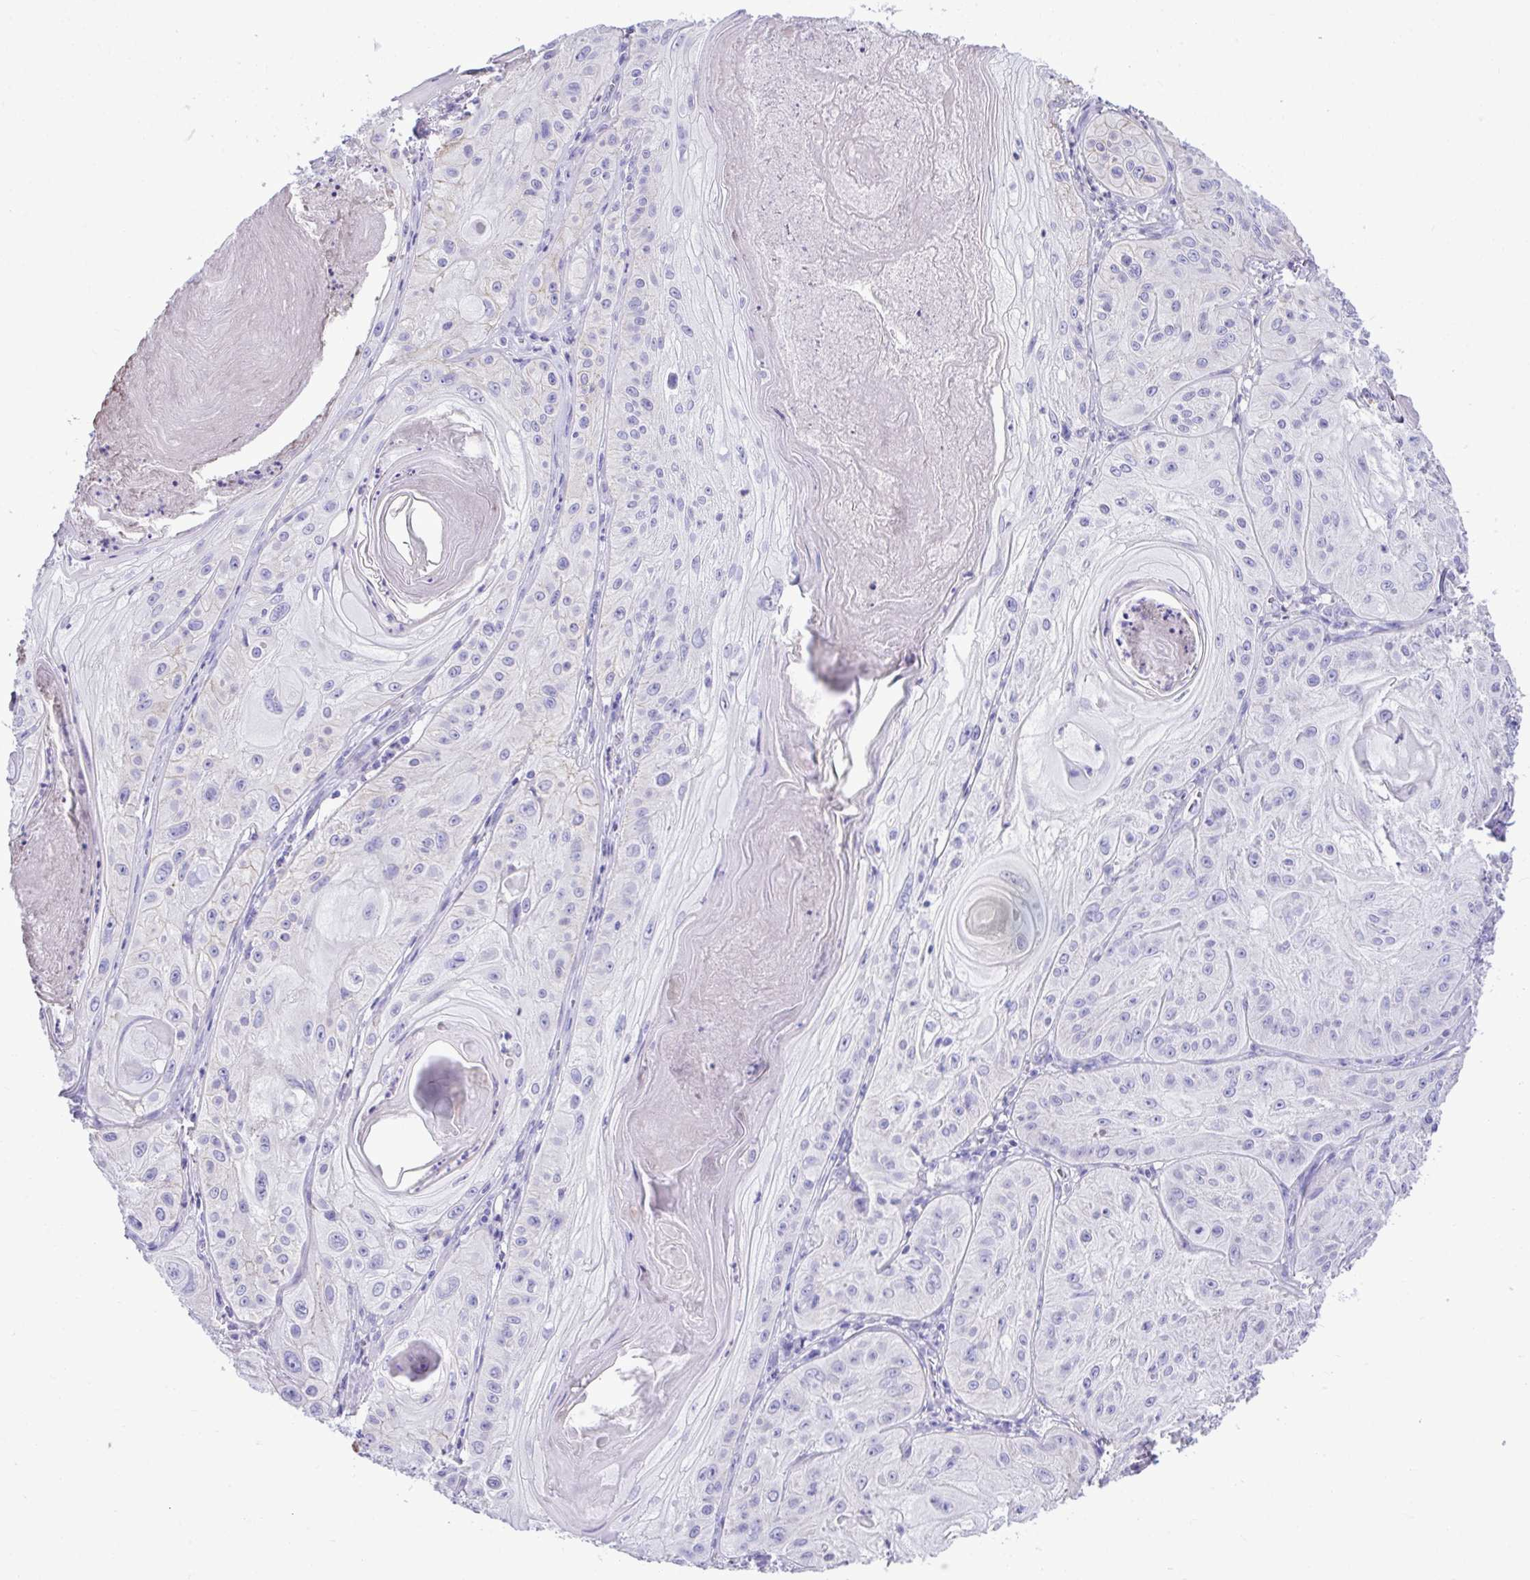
{"staining": {"intensity": "negative", "quantity": "none", "location": "none"}, "tissue": "skin cancer", "cell_type": "Tumor cells", "image_type": "cancer", "snomed": [{"axis": "morphology", "description": "Squamous cell carcinoma, NOS"}, {"axis": "topography", "description": "Skin"}], "caption": "High power microscopy image of an immunohistochemistry (IHC) photomicrograph of skin cancer (squamous cell carcinoma), revealing no significant expression in tumor cells. (DAB immunohistochemistry (IHC) with hematoxylin counter stain).", "gene": "HRG", "patient": {"sex": "male", "age": 85}}